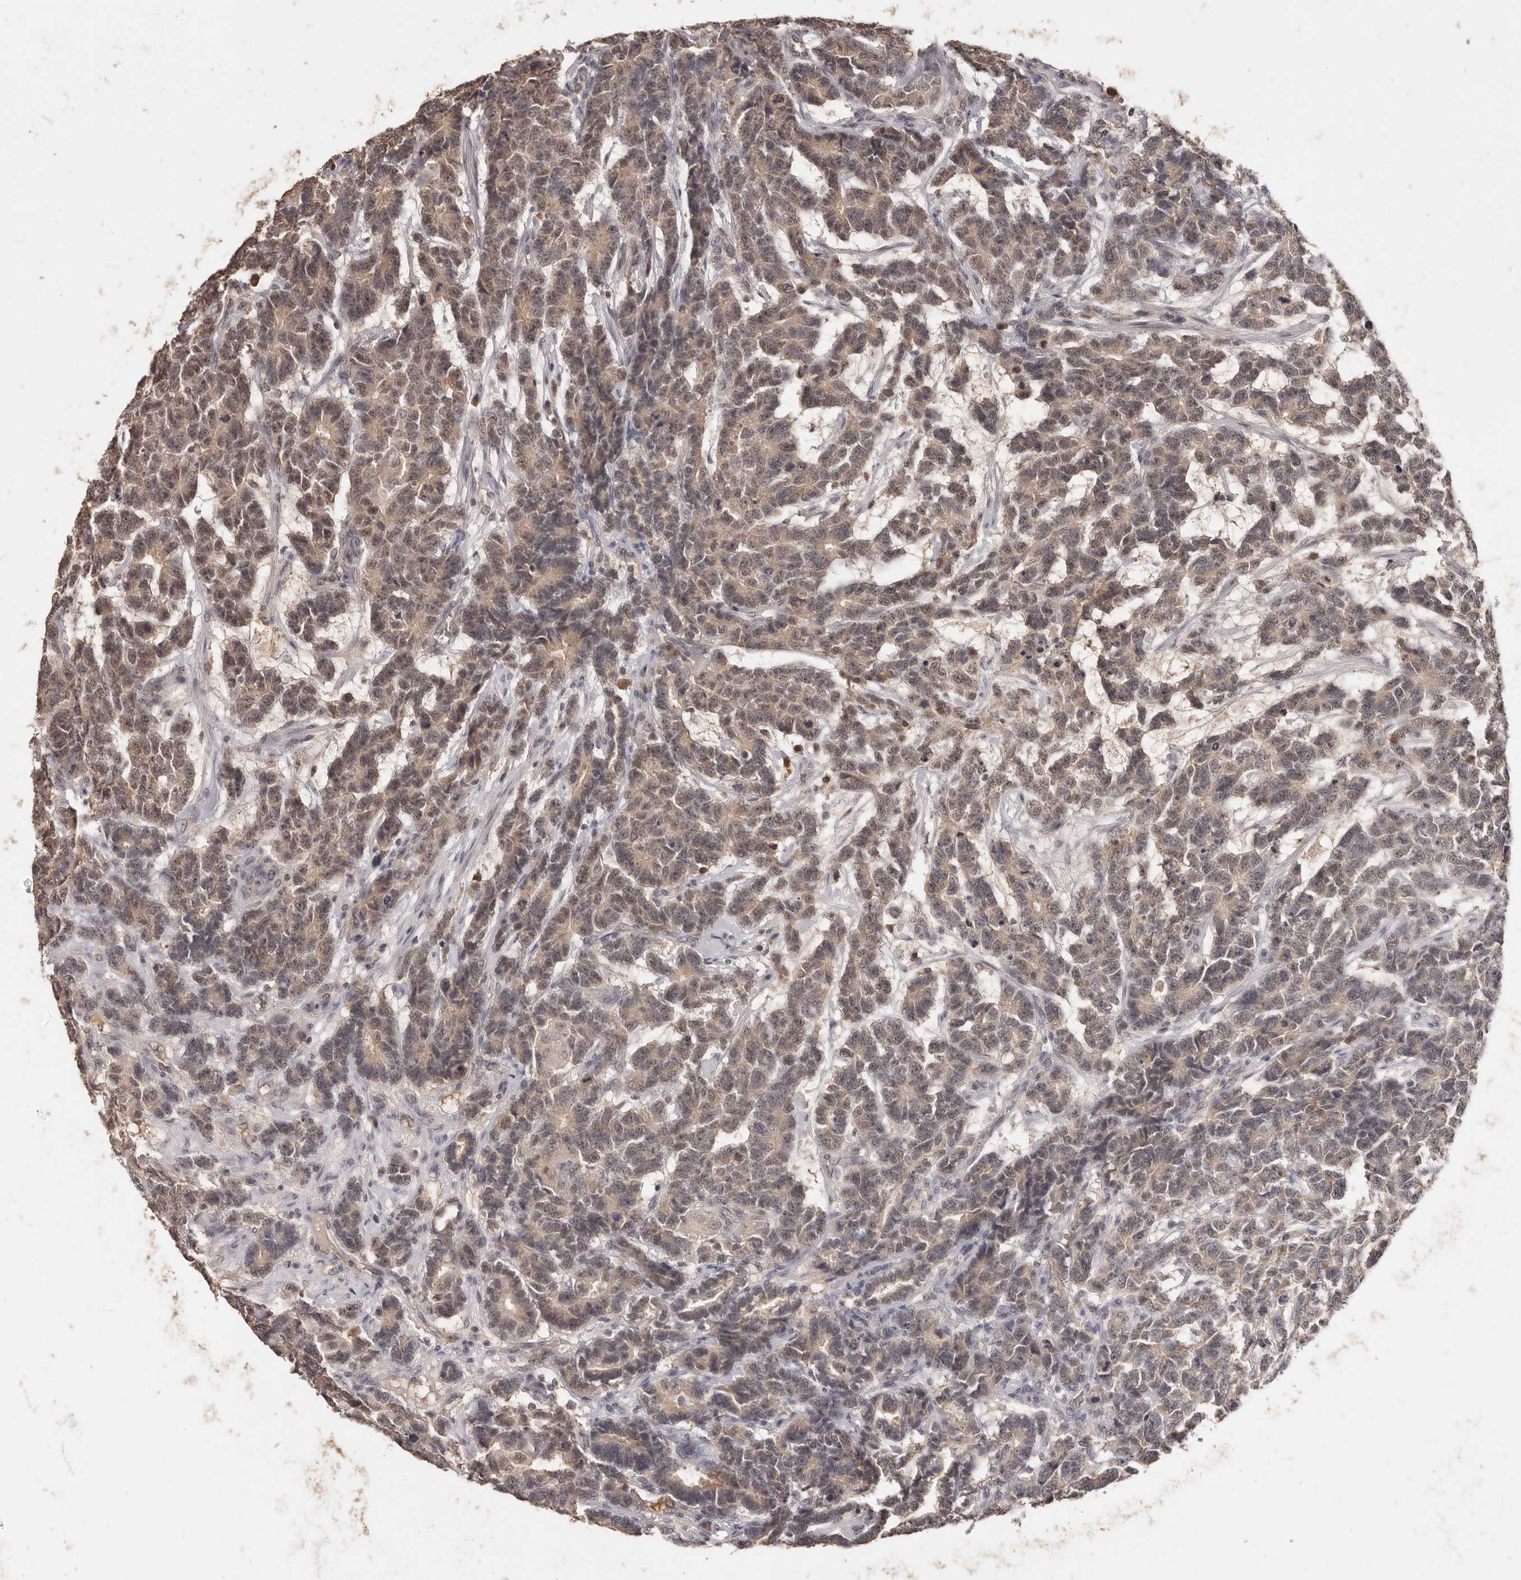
{"staining": {"intensity": "weak", "quantity": ">75%", "location": "cytoplasmic/membranous,nuclear"}, "tissue": "testis cancer", "cell_type": "Tumor cells", "image_type": "cancer", "snomed": [{"axis": "morphology", "description": "Carcinoma, Embryonal, NOS"}, {"axis": "topography", "description": "Testis"}], "caption": "The micrograph displays staining of testis cancer (embryonal carcinoma), revealing weak cytoplasmic/membranous and nuclear protein expression (brown color) within tumor cells. (IHC, brightfield microscopy, high magnification).", "gene": "TSPAN13", "patient": {"sex": "male", "age": 26}}